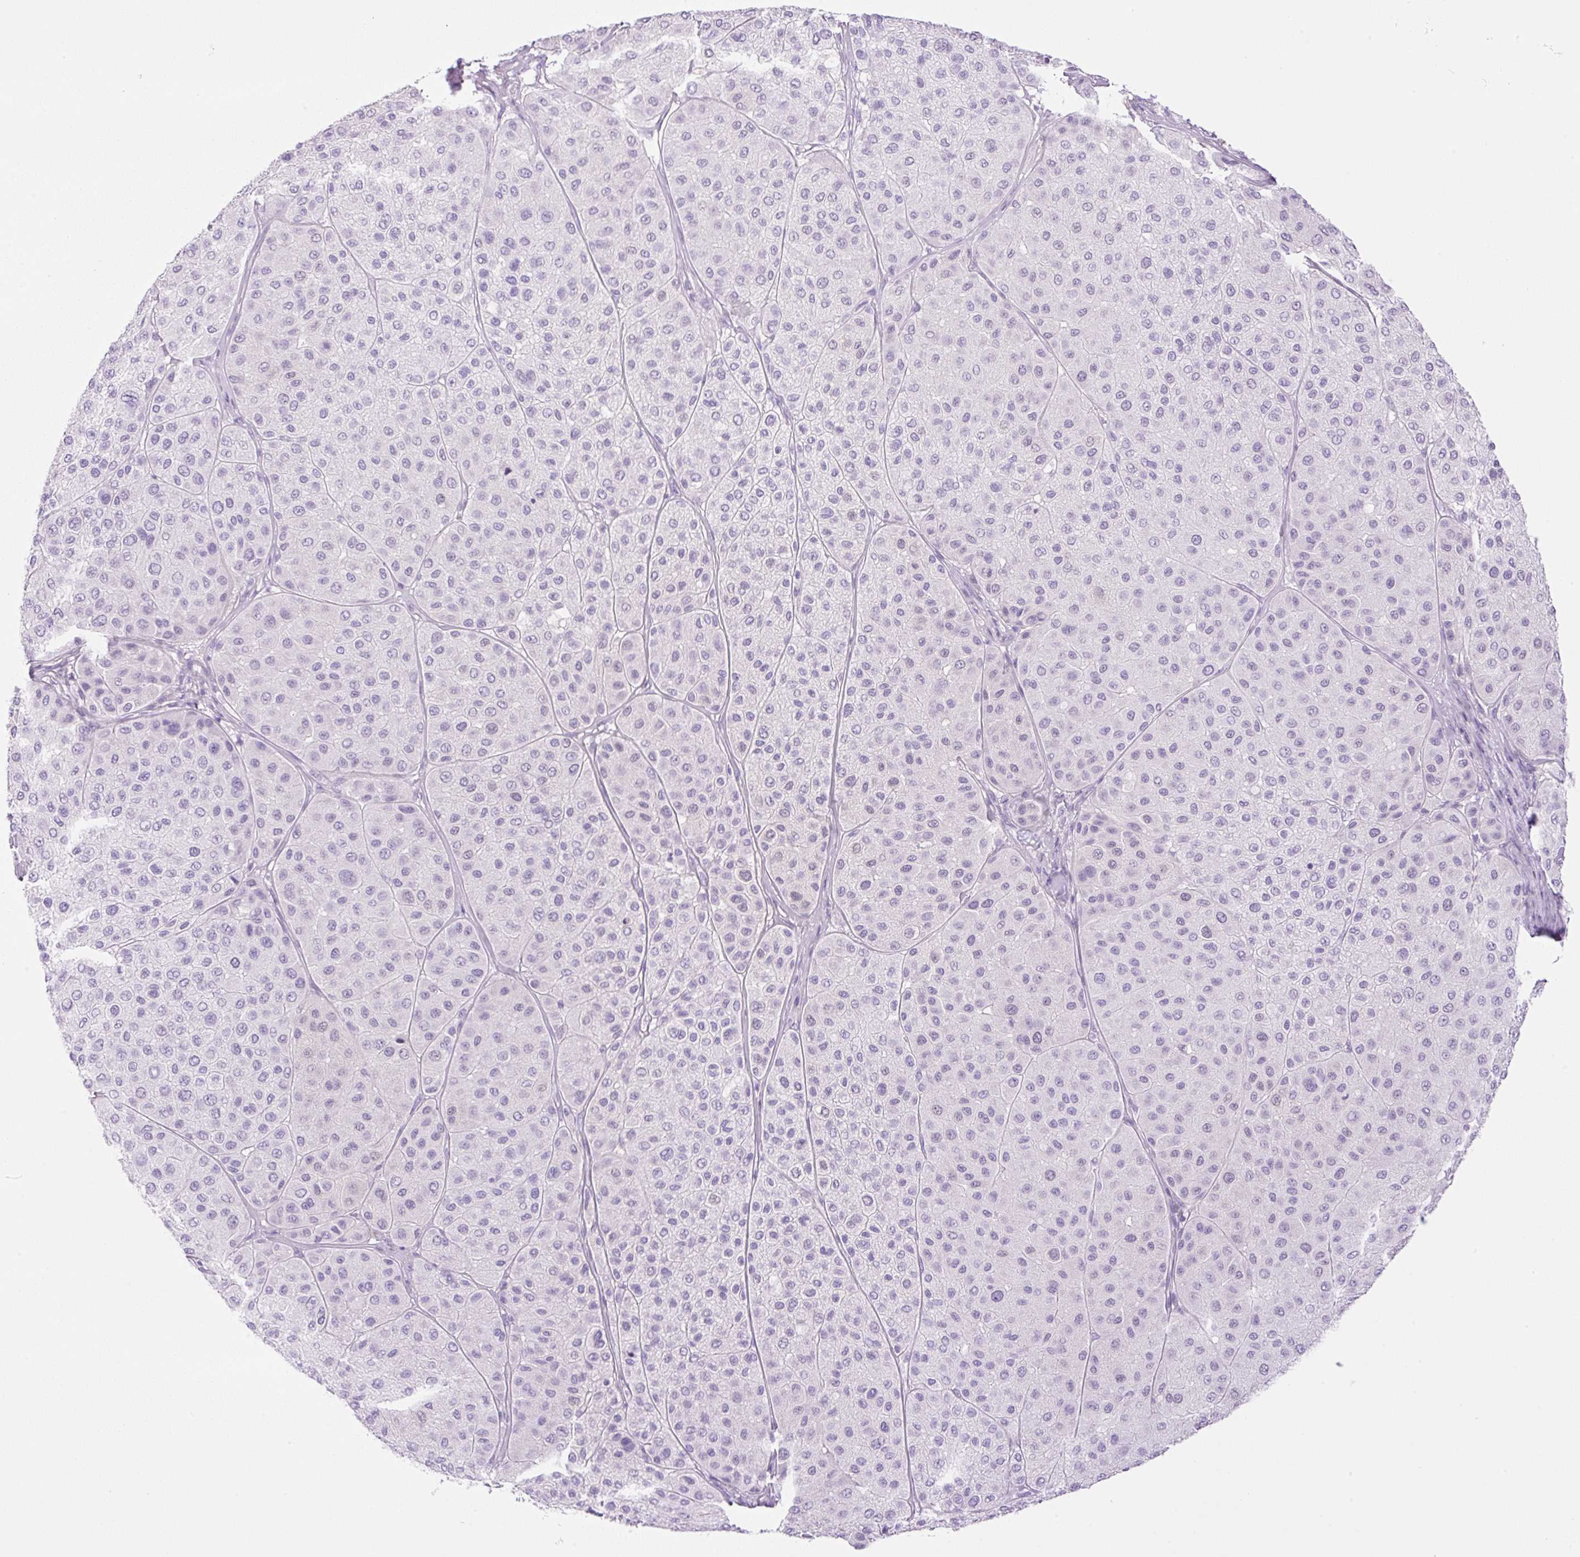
{"staining": {"intensity": "negative", "quantity": "none", "location": "none"}, "tissue": "melanoma", "cell_type": "Tumor cells", "image_type": "cancer", "snomed": [{"axis": "morphology", "description": "Malignant melanoma, Metastatic site"}, {"axis": "topography", "description": "Smooth muscle"}], "caption": "Tumor cells are negative for protein expression in human melanoma.", "gene": "PALM3", "patient": {"sex": "male", "age": 41}}